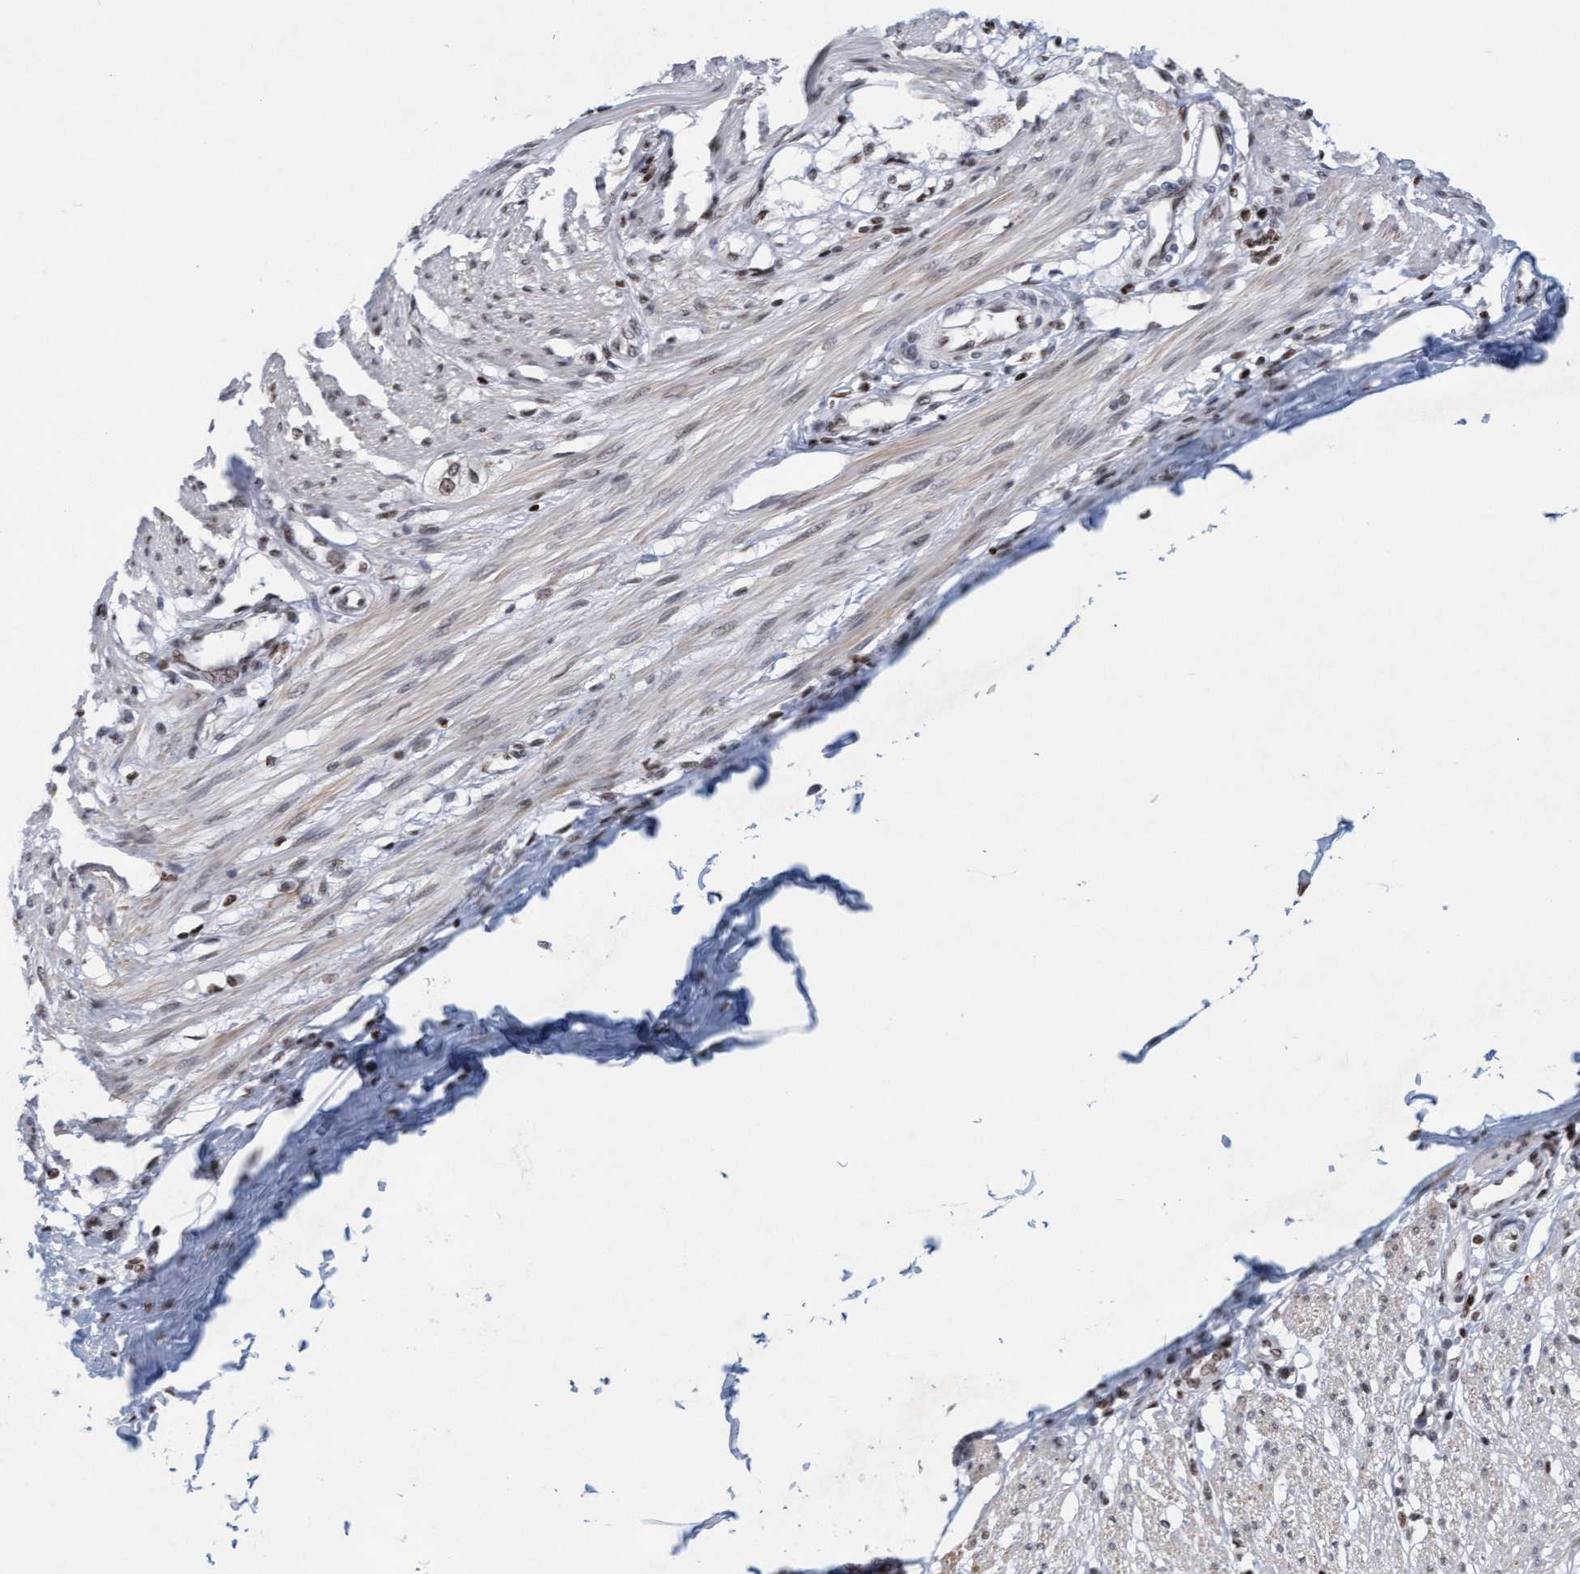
{"staining": {"intensity": "weak", "quantity": "25%-75%", "location": "nuclear"}, "tissue": "smooth muscle", "cell_type": "Smooth muscle cells", "image_type": "normal", "snomed": [{"axis": "morphology", "description": "Normal tissue, NOS"}, {"axis": "morphology", "description": "Adenocarcinoma, NOS"}, {"axis": "topography", "description": "Colon"}, {"axis": "topography", "description": "Peripheral nerve tissue"}], "caption": "This micrograph demonstrates benign smooth muscle stained with immunohistochemistry (IHC) to label a protein in brown. The nuclear of smooth muscle cells show weak positivity for the protein. Nuclei are counter-stained blue.", "gene": "GLRX2", "patient": {"sex": "male", "age": 14}}